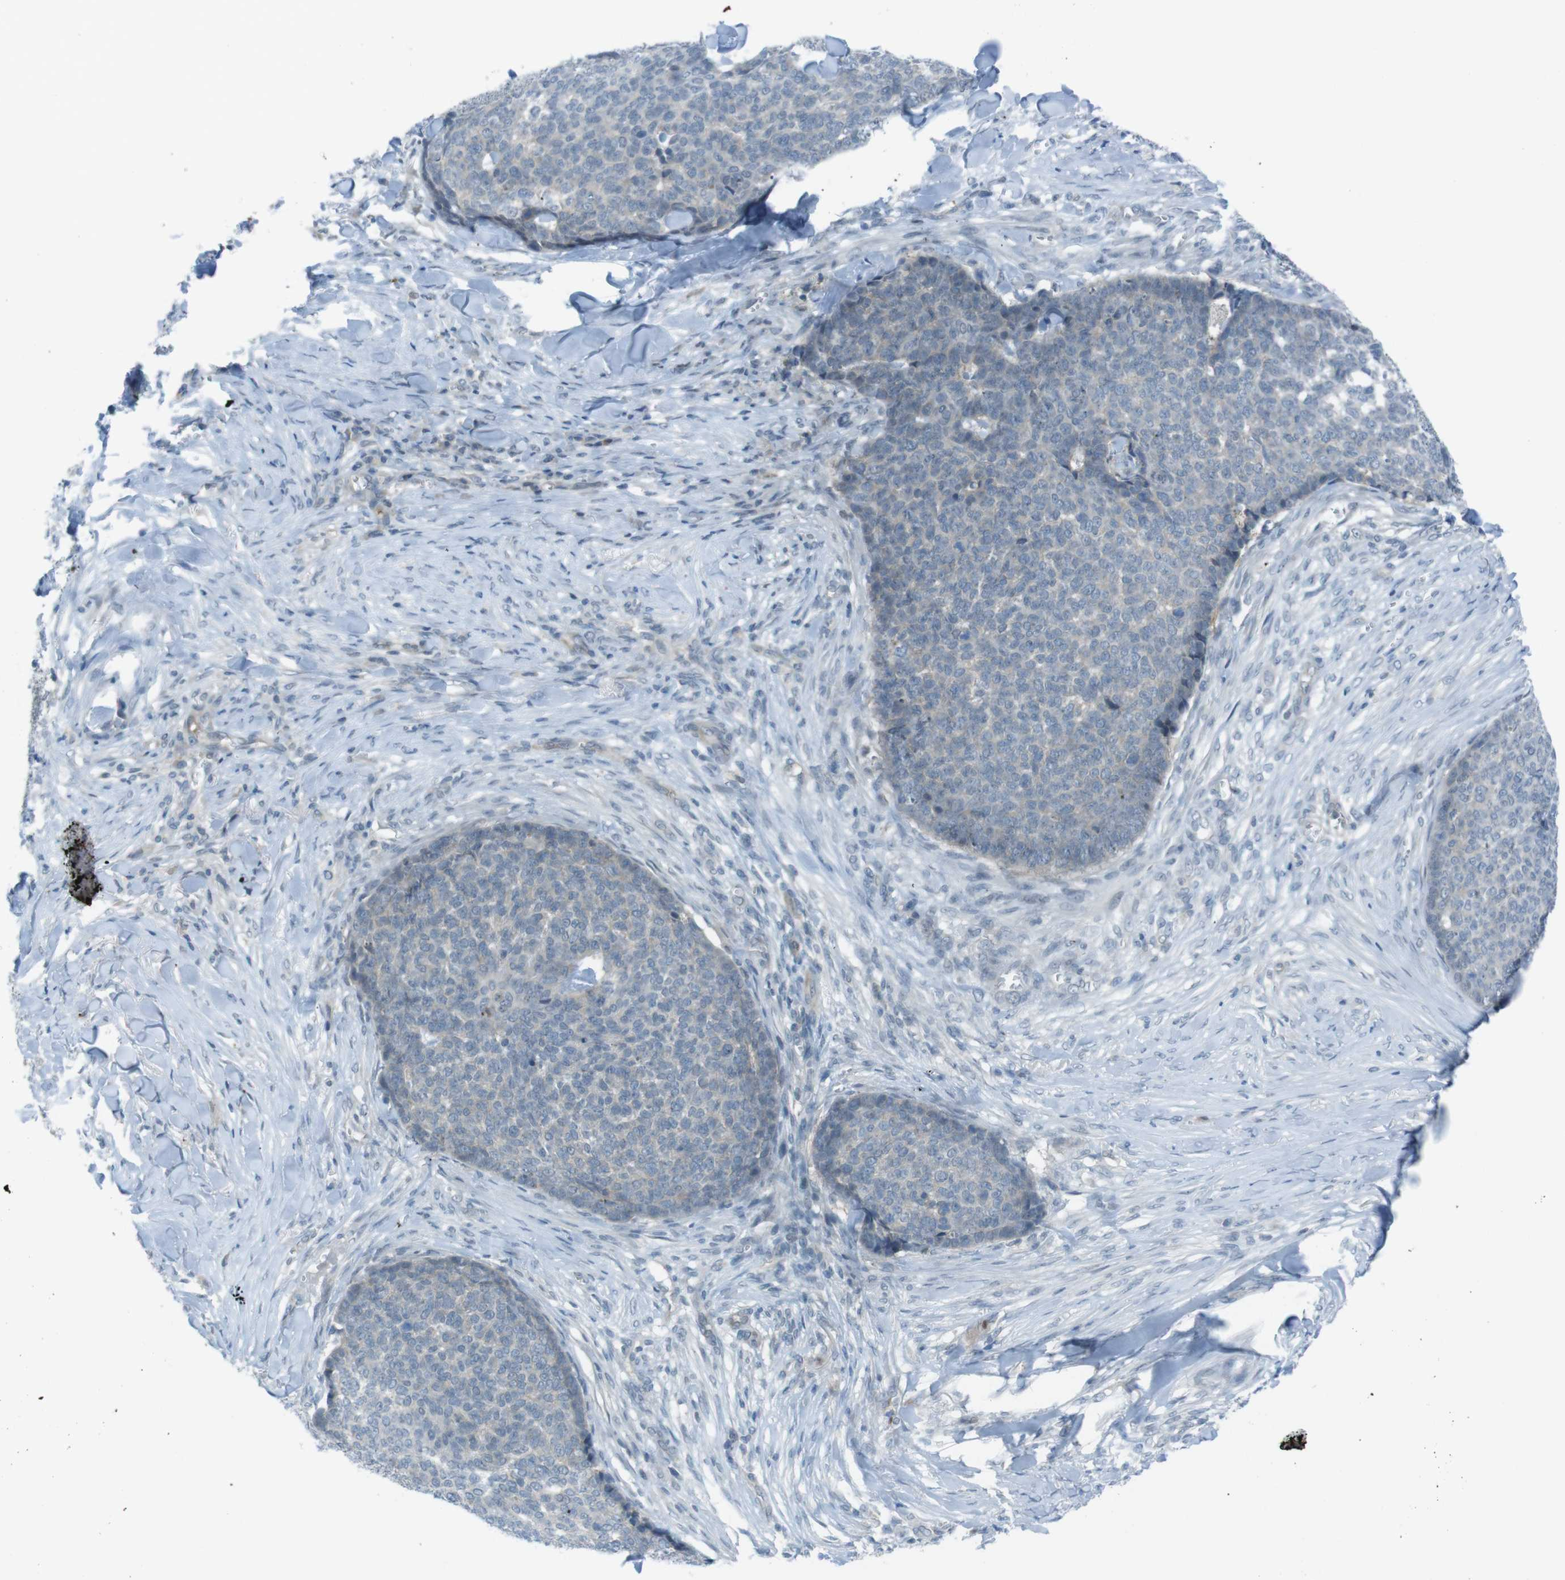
{"staining": {"intensity": "negative", "quantity": "none", "location": "none"}, "tissue": "skin cancer", "cell_type": "Tumor cells", "image_type": "cancer", "snomed": [{"axis": "morphology", "description": "Basal cell carcinoma"}, {"axis": "topography", "description": "Skin"}], "caption": "This is a photomicrograph of immunohistochemistry (IHC) staining of basal cell carcinoma (skin), which shows no staining in tumor cells.", "gene": "ZDHHC20", "patient": {"sex": "male", "age": 84}}